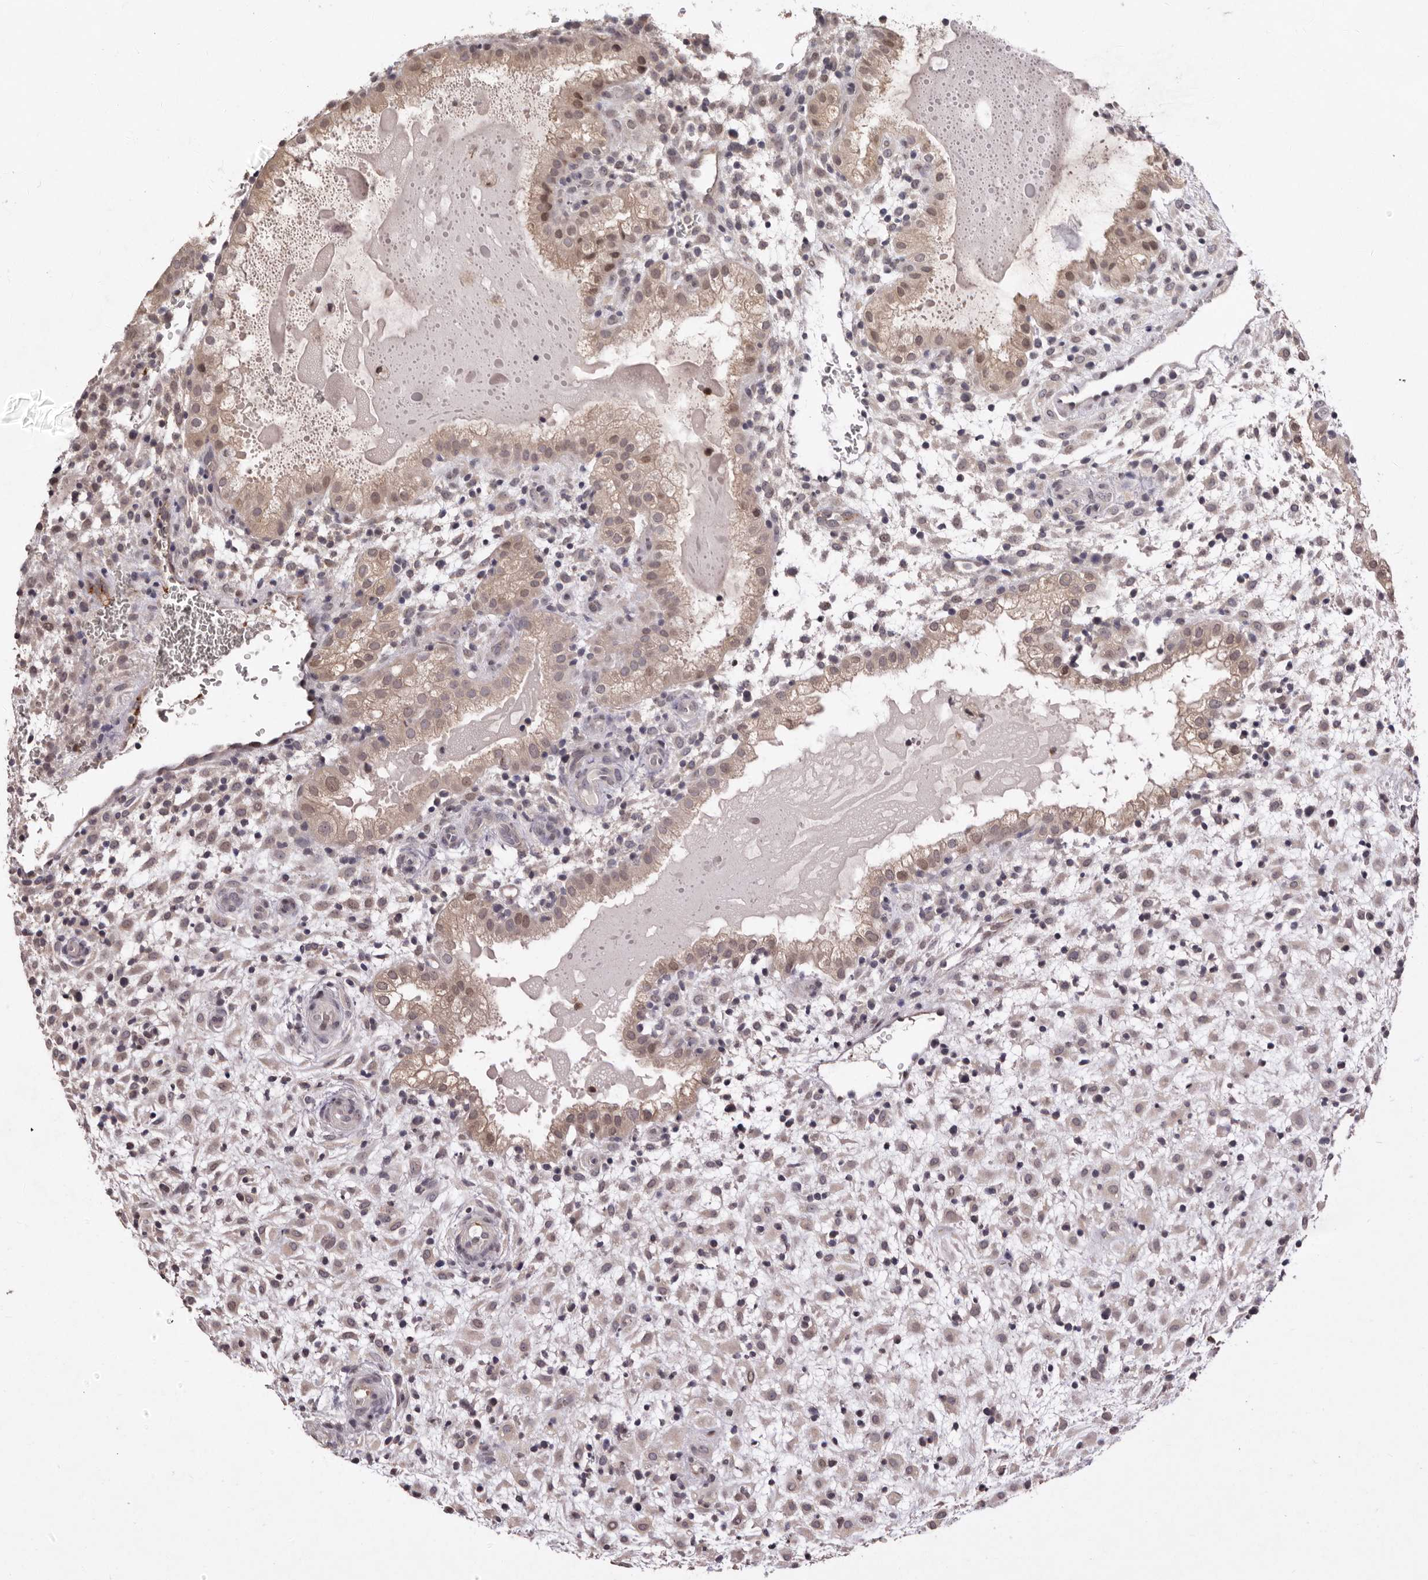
{"staining": {"intensity": "weak", "quantity": "25%-75%", "location": "cytoplasmic/membranous"}, "tissue": "placenta", "cell_type": "Decidual cells", "image_type": "normal", "snomed": [{"axis": "morphology", "description": "Normal tissue, NOS"}, {"axis": "topography", "description": "Placenta"}], "caption": "Protein staining exhibits weak cytoplasmic/membranous staining in approximately 25%-75% of decidual cells in unremarkable placenta.", "gene": "SULT1E1", "patient": {"sex": "female", "age": 35}}